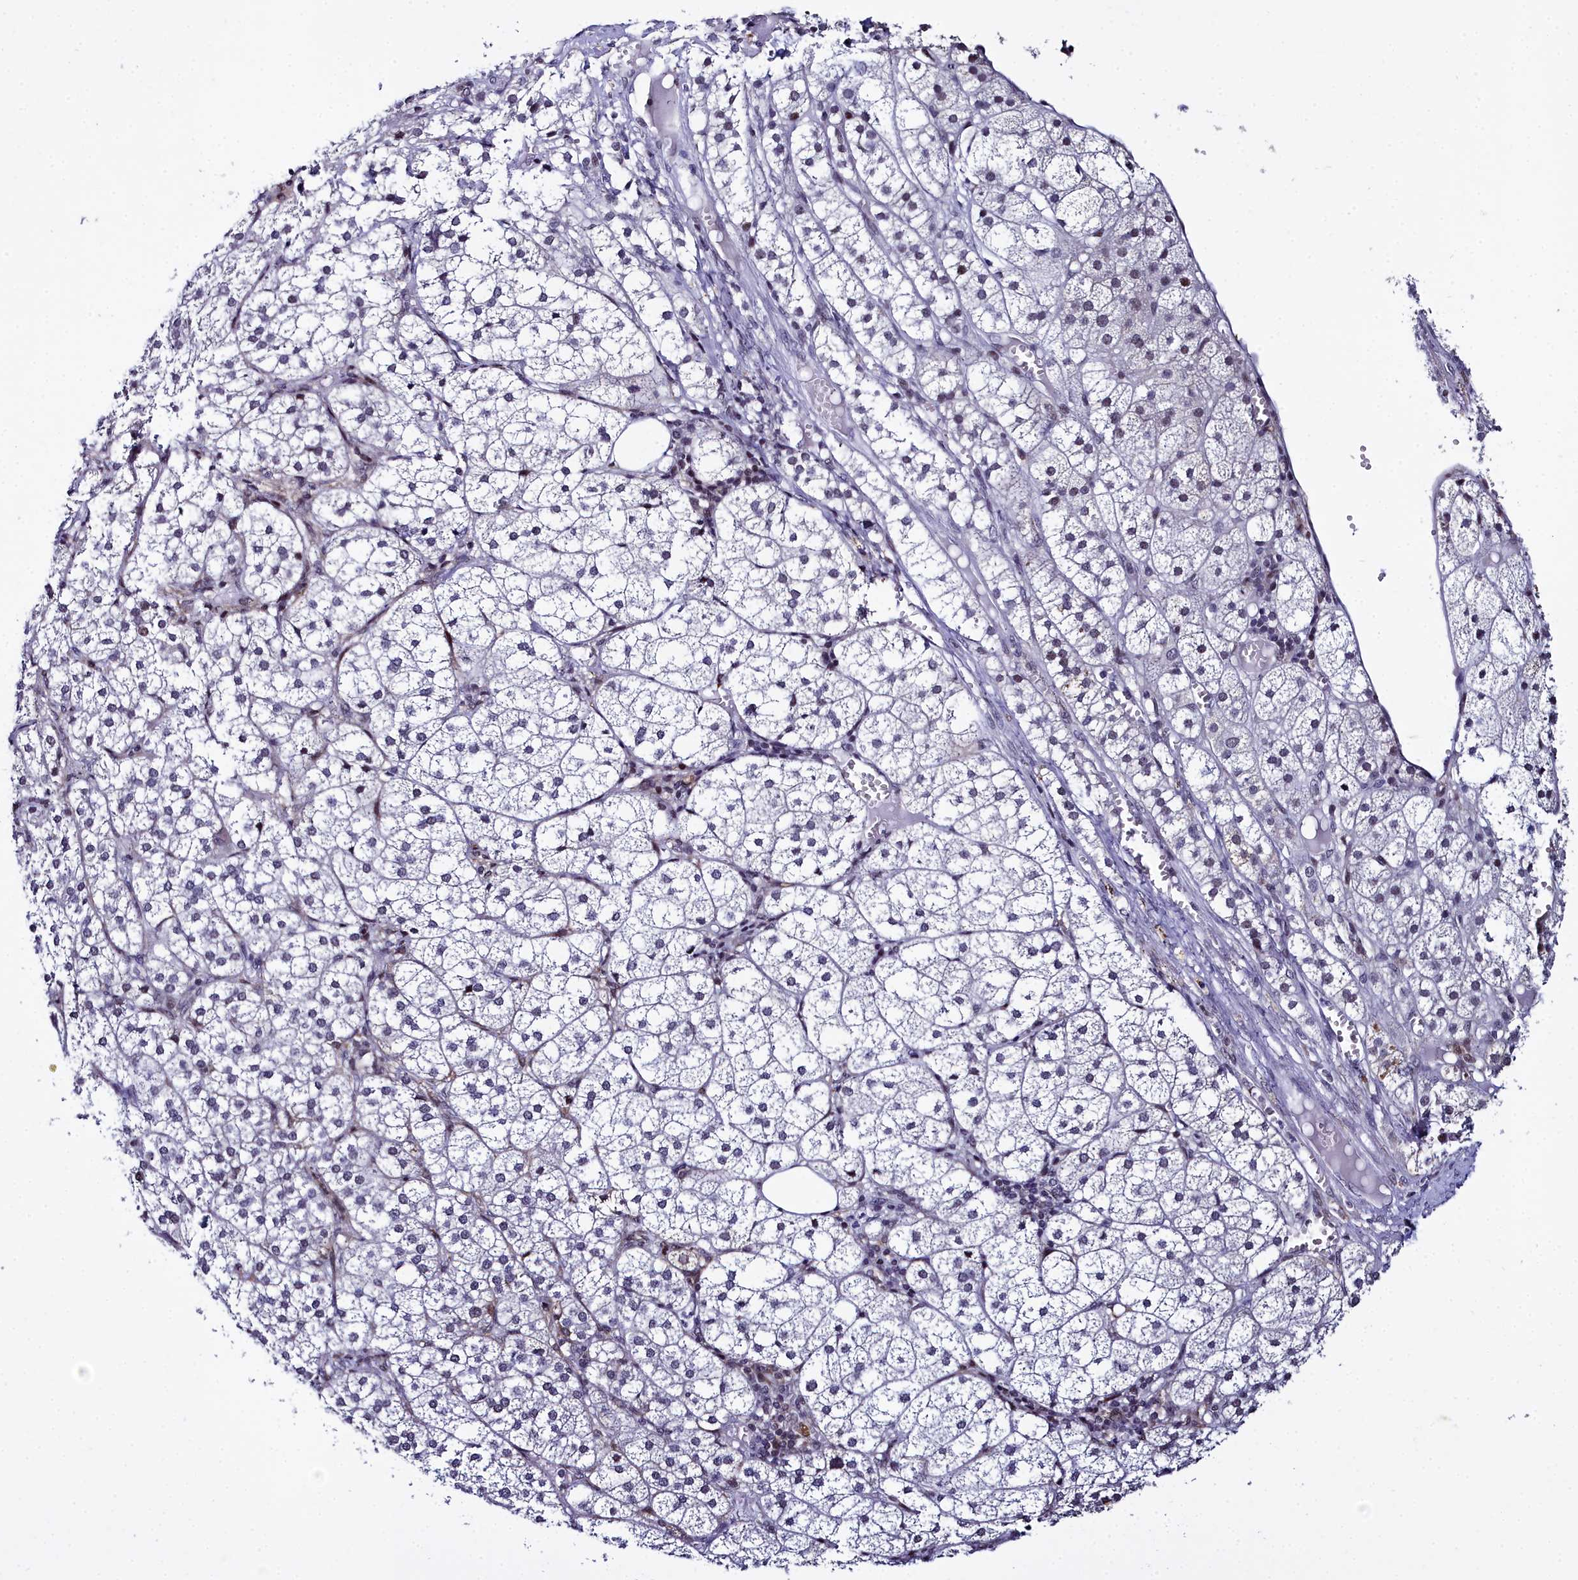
{"staining": {"intensity": "moderate", "quantity": "<25%", "location": "cytoplasmic/membranous,nuclear"}, "tissue": "adrenal gland", "cell_type": "Glandular cells", "image_type": "normal", "snomed": [{"axis": "morphology", "description": "Normal tissue, NOS"}, {"axis": "topography", "description": "Adrenal gland"}], "caption": "Protein analysis of normal adrenal gland demonstrates moderate cytoplasmic/membranous,nuclear positivity in approximately <25% of glandular cells.", "gene": "CCDC97", "patient": {"sex": "female", "age": 61}}